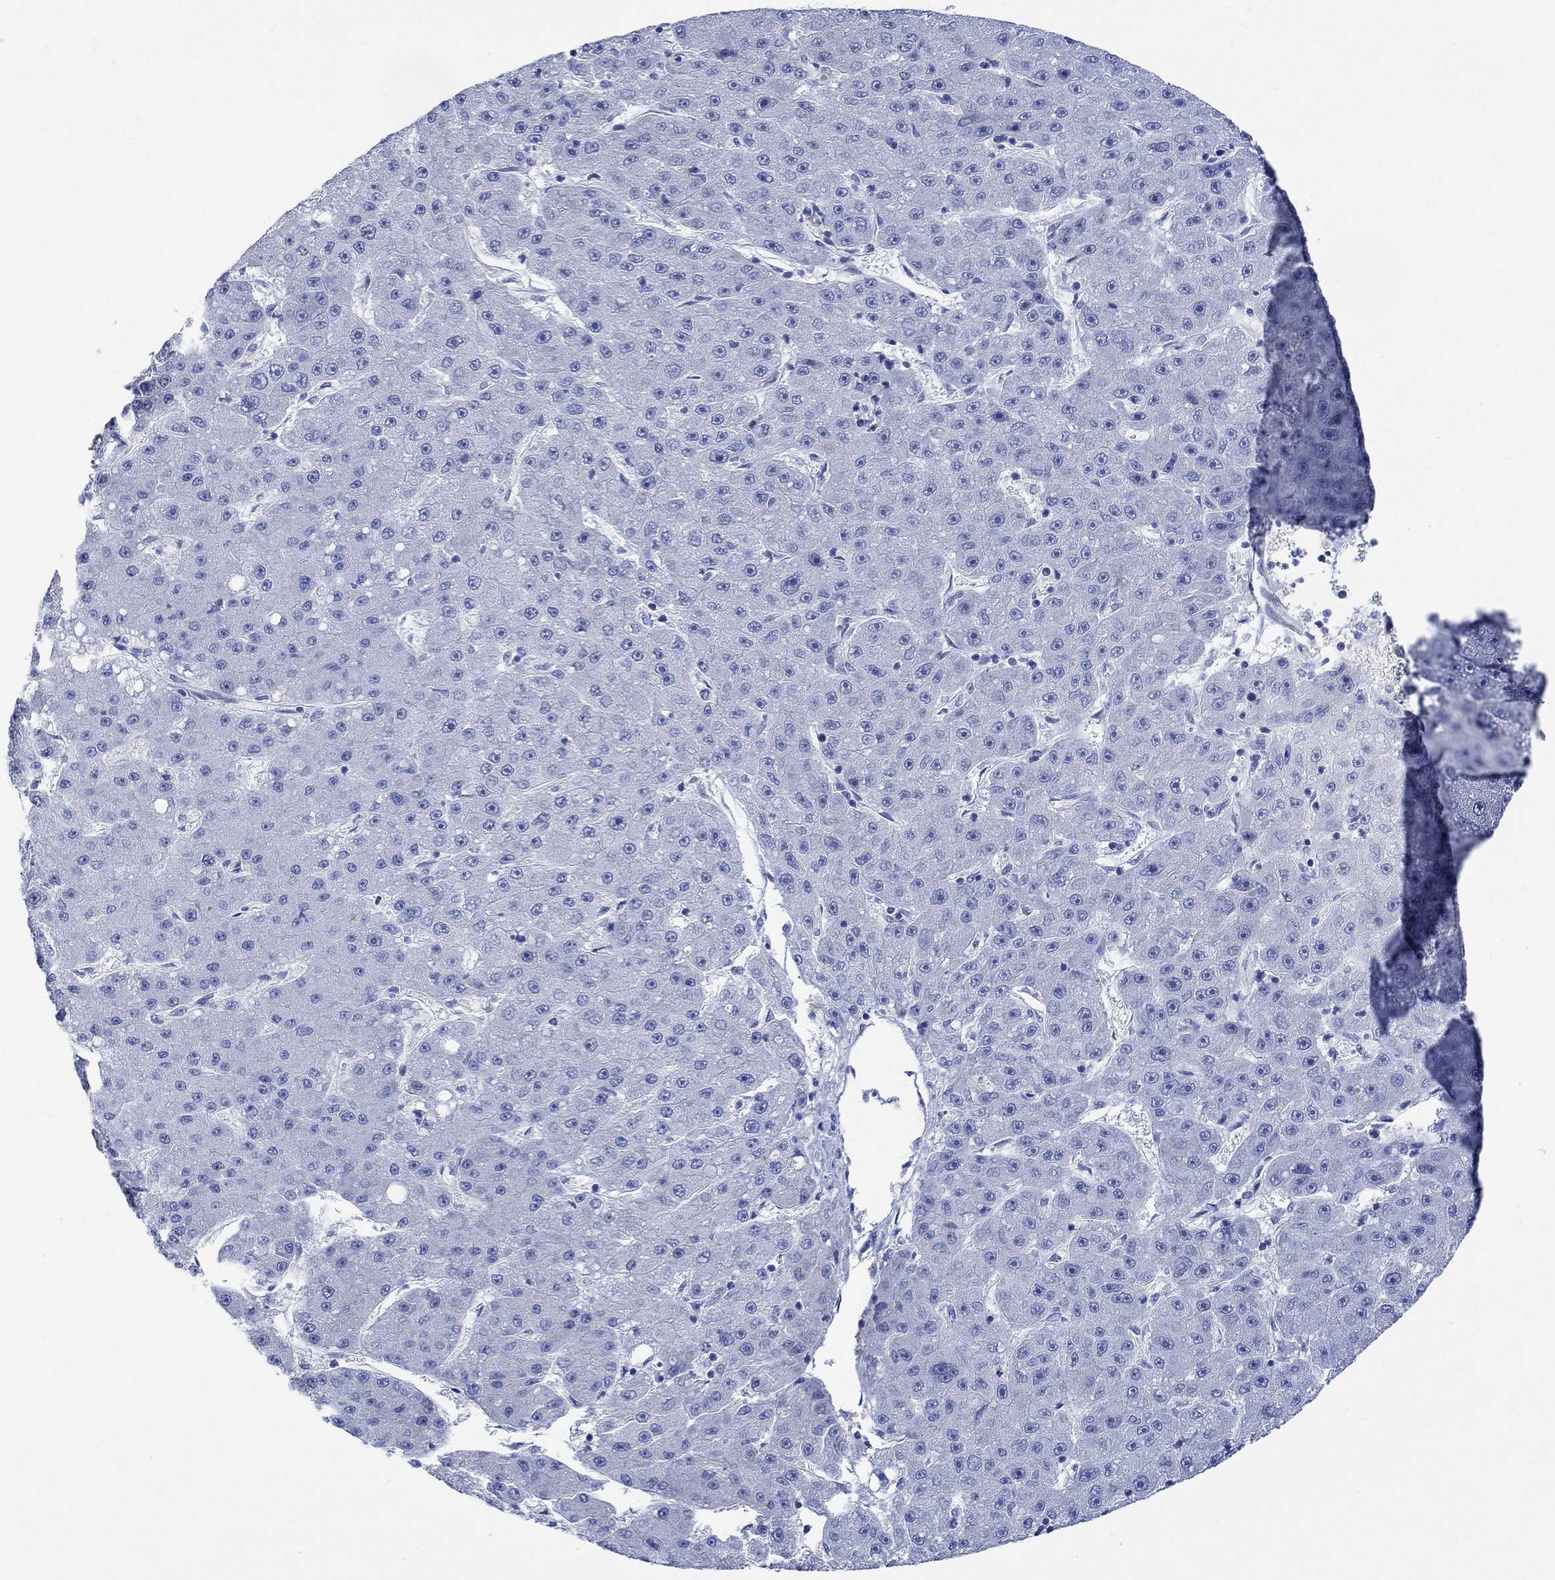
{"staining": {"intensity": "negative", "quantity": "none", "location": "none"}, "tissue": "liver cancer", "cell_type": "Tumor cells", "image_type": "cancer", "snomed": [{"axis": "morphology", "description": "Carcinoma, Hepatocellular, NOS"}, {"axis": "topography", "description": "Liver"}], "caption": "Protein analysis of hepatocellular carcinoma (liver) shows no significant staining in tumor cells.", "gene": "ARSK", "patient": {"sex": "male", "age": 67}}